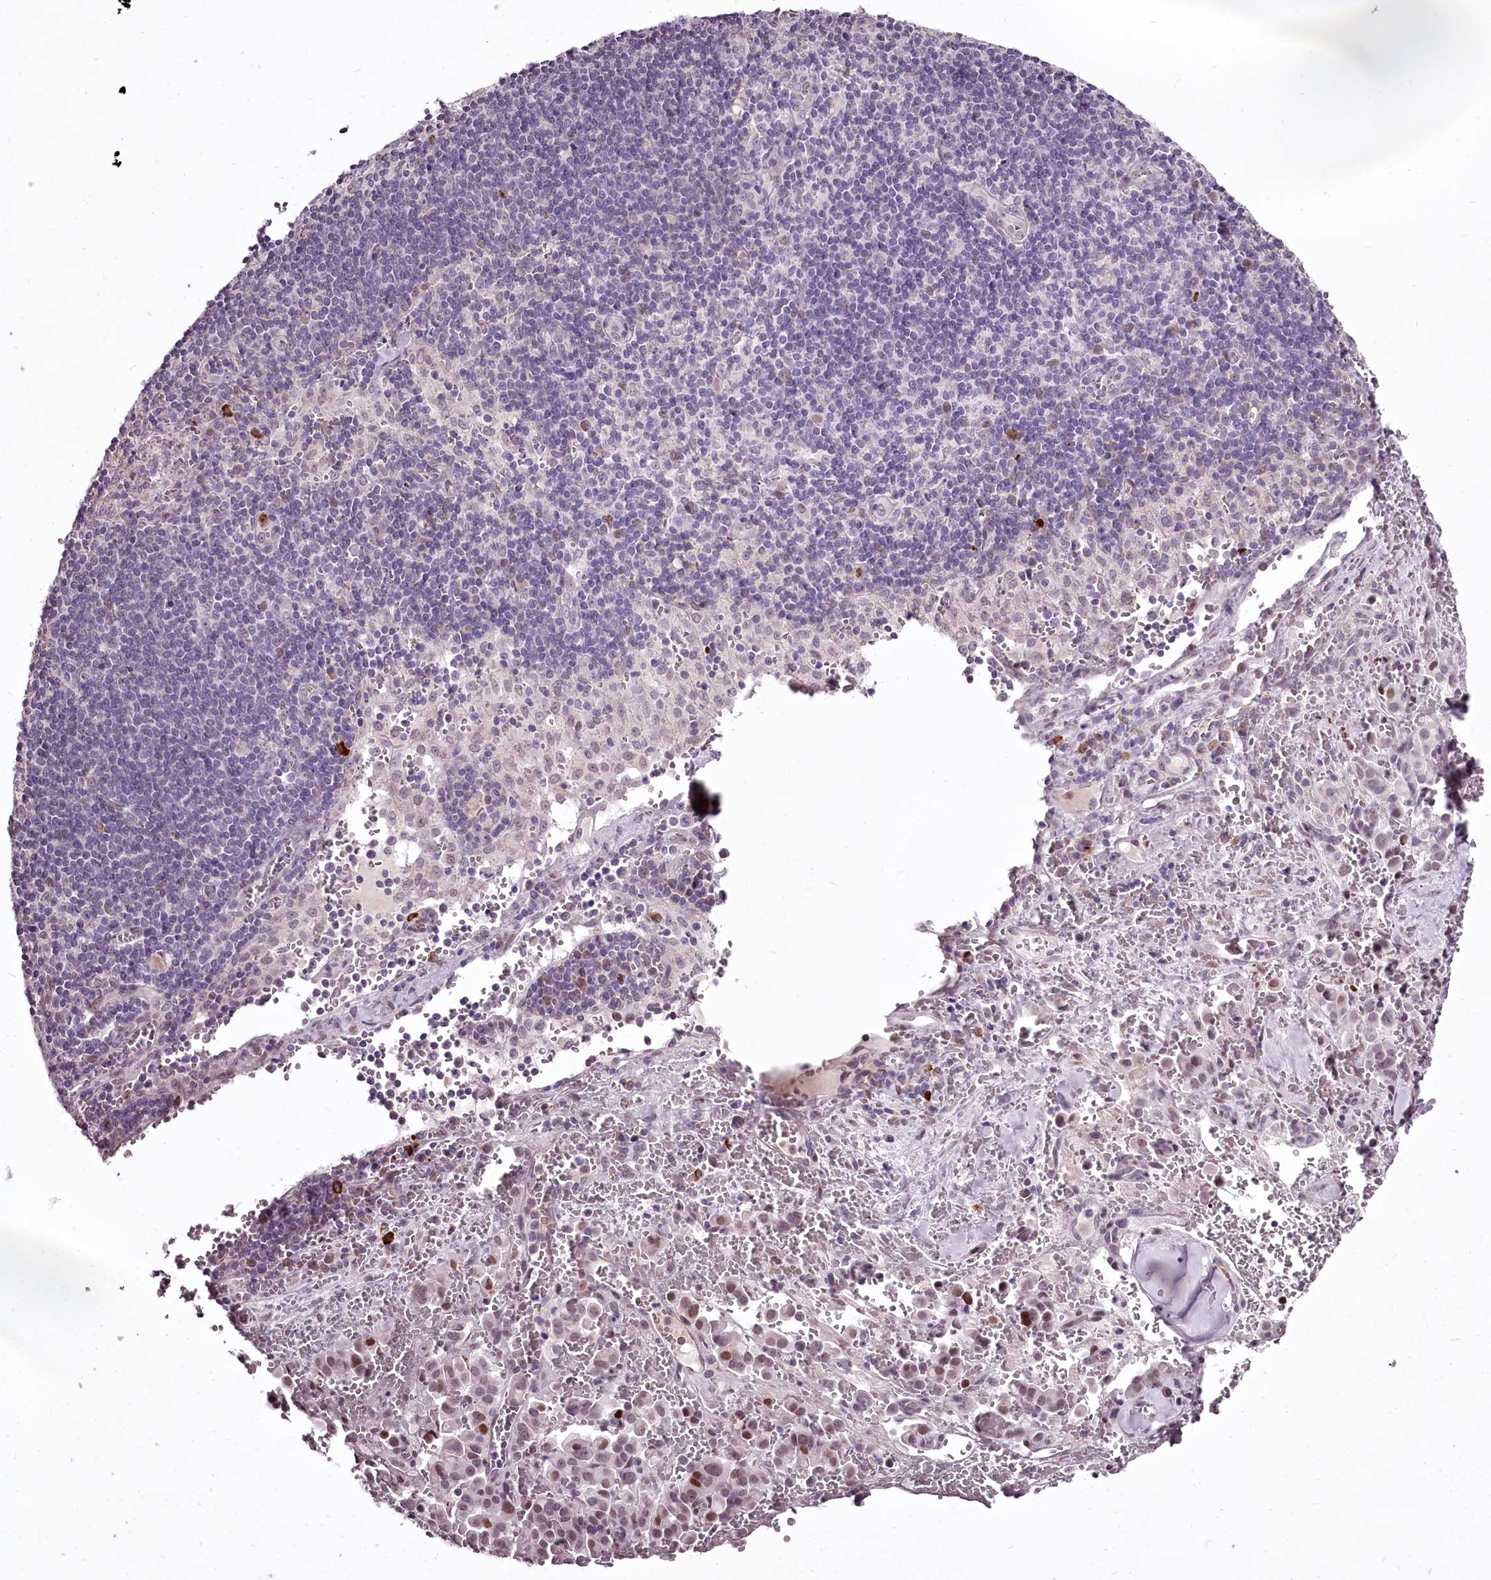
{"staining": {"intensity": "moderate", "quantity": "25%-75%", "location": "nuclear"}, "tissue": "pancreatic cancer", "cell_type": "Tumor cells", "image_type": "cancer", "snomed": [{"axis": "morphology", "description": "Adenocarcinoma, NOS"}, {"axis": "topography", "description": "Pancreas"}], "caption": "Tumor cells reveal medium levels of moderate nuclear expression in about 25%-75% of cells in pancreatic adenocarcinoma.", "gene": "C1orf56", "patient": {"sex": "male", "age": 65}}